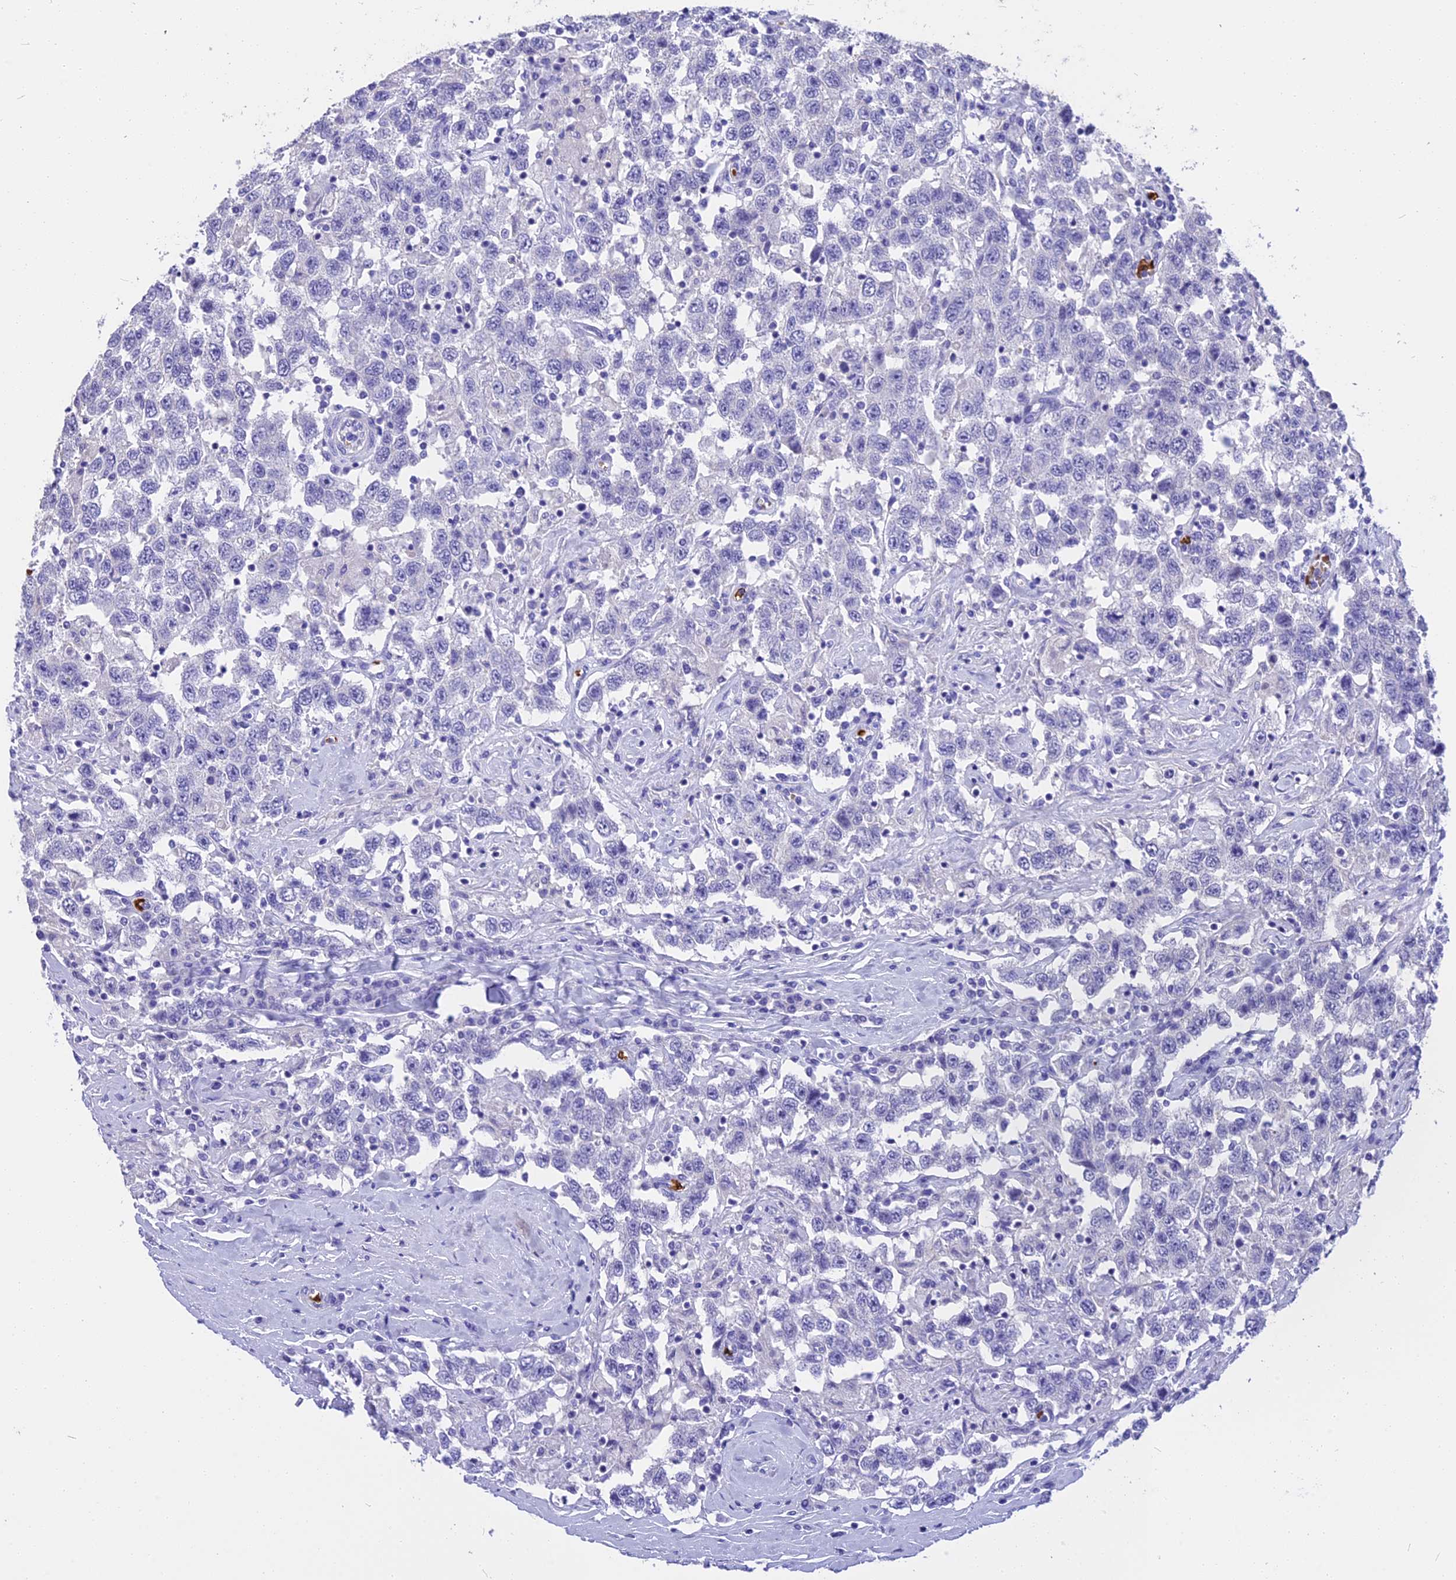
{"staining": {"intensity": "negative", "quantity": "none", "location": "none"}, "tissue": "testis cancer", "cell_type": "Tumor cells", "image_type": "cancer", "snomed": [{"axis": "morphology", "description": "Seminoma, NOS"}, {"axis": "topography", "description": "Testis"}], "caption": "IHC of testis seminoma demonstrates no positivity in tumor cells.", "gene": "TNNC2", "patient": {"sex": "male", "age": 41}}